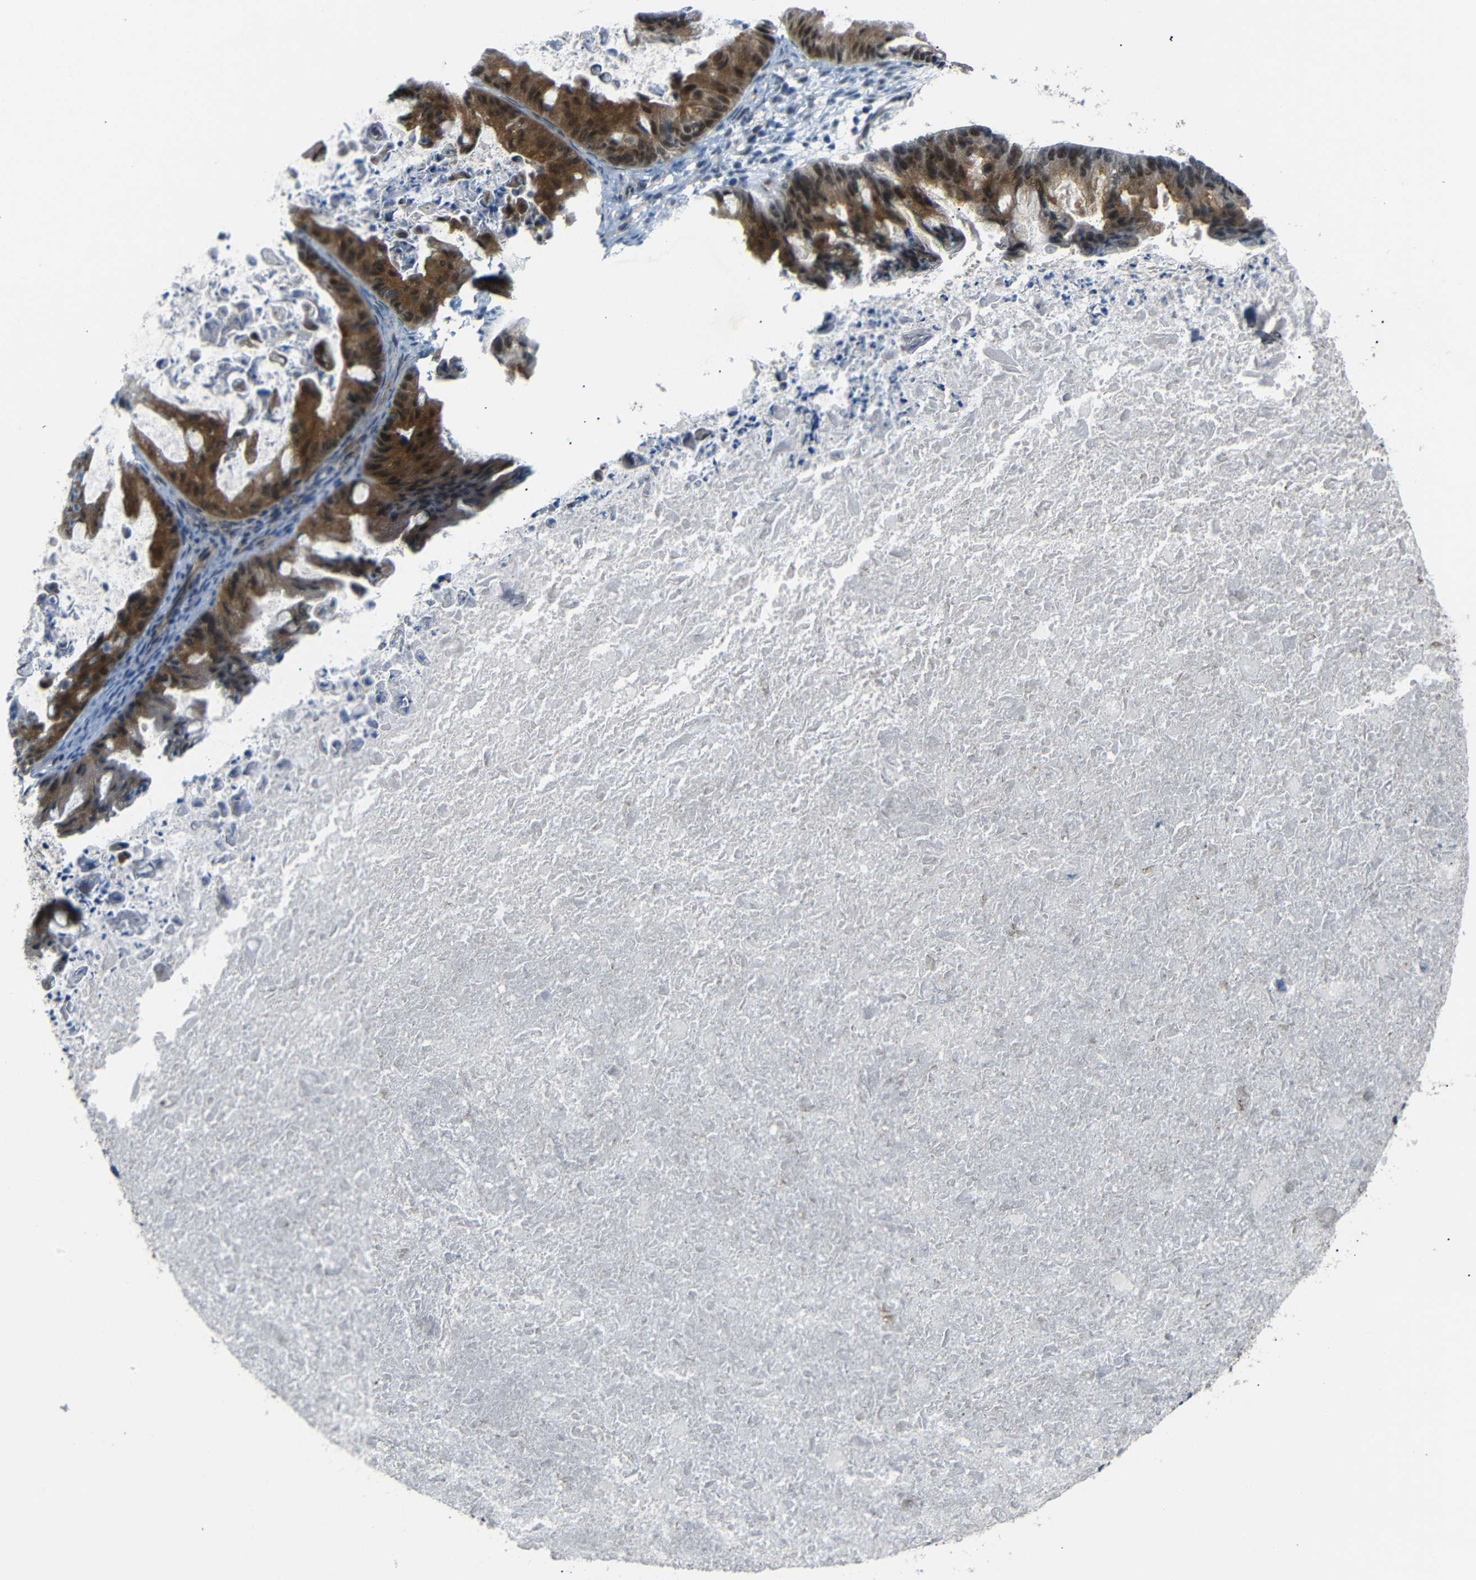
{"staining": {"intensity": "strong", "quantity": ">75%", "location": "cytoplasmic/membranous,nuclear"}, "tissue": "ovarian cancer", "cell_type": "Tumor cells", "image_type": "cancer", "snomed": [{"axis": "morphology", "description": "Cystadenocarcinoma, mucinous, NOS"}, {"axis": "topography", "description": "Ovary"}], "caption": "Strong cytoplasmic/membranous and nuclear expression for a protein is seen in approximately >75% of tumor cells of ovarian mucinous cystadenocarcinoma using immunohistochemistry (IHC).", "gene": "SYDE1", "patient": {"sex": "female", "age": 37}}